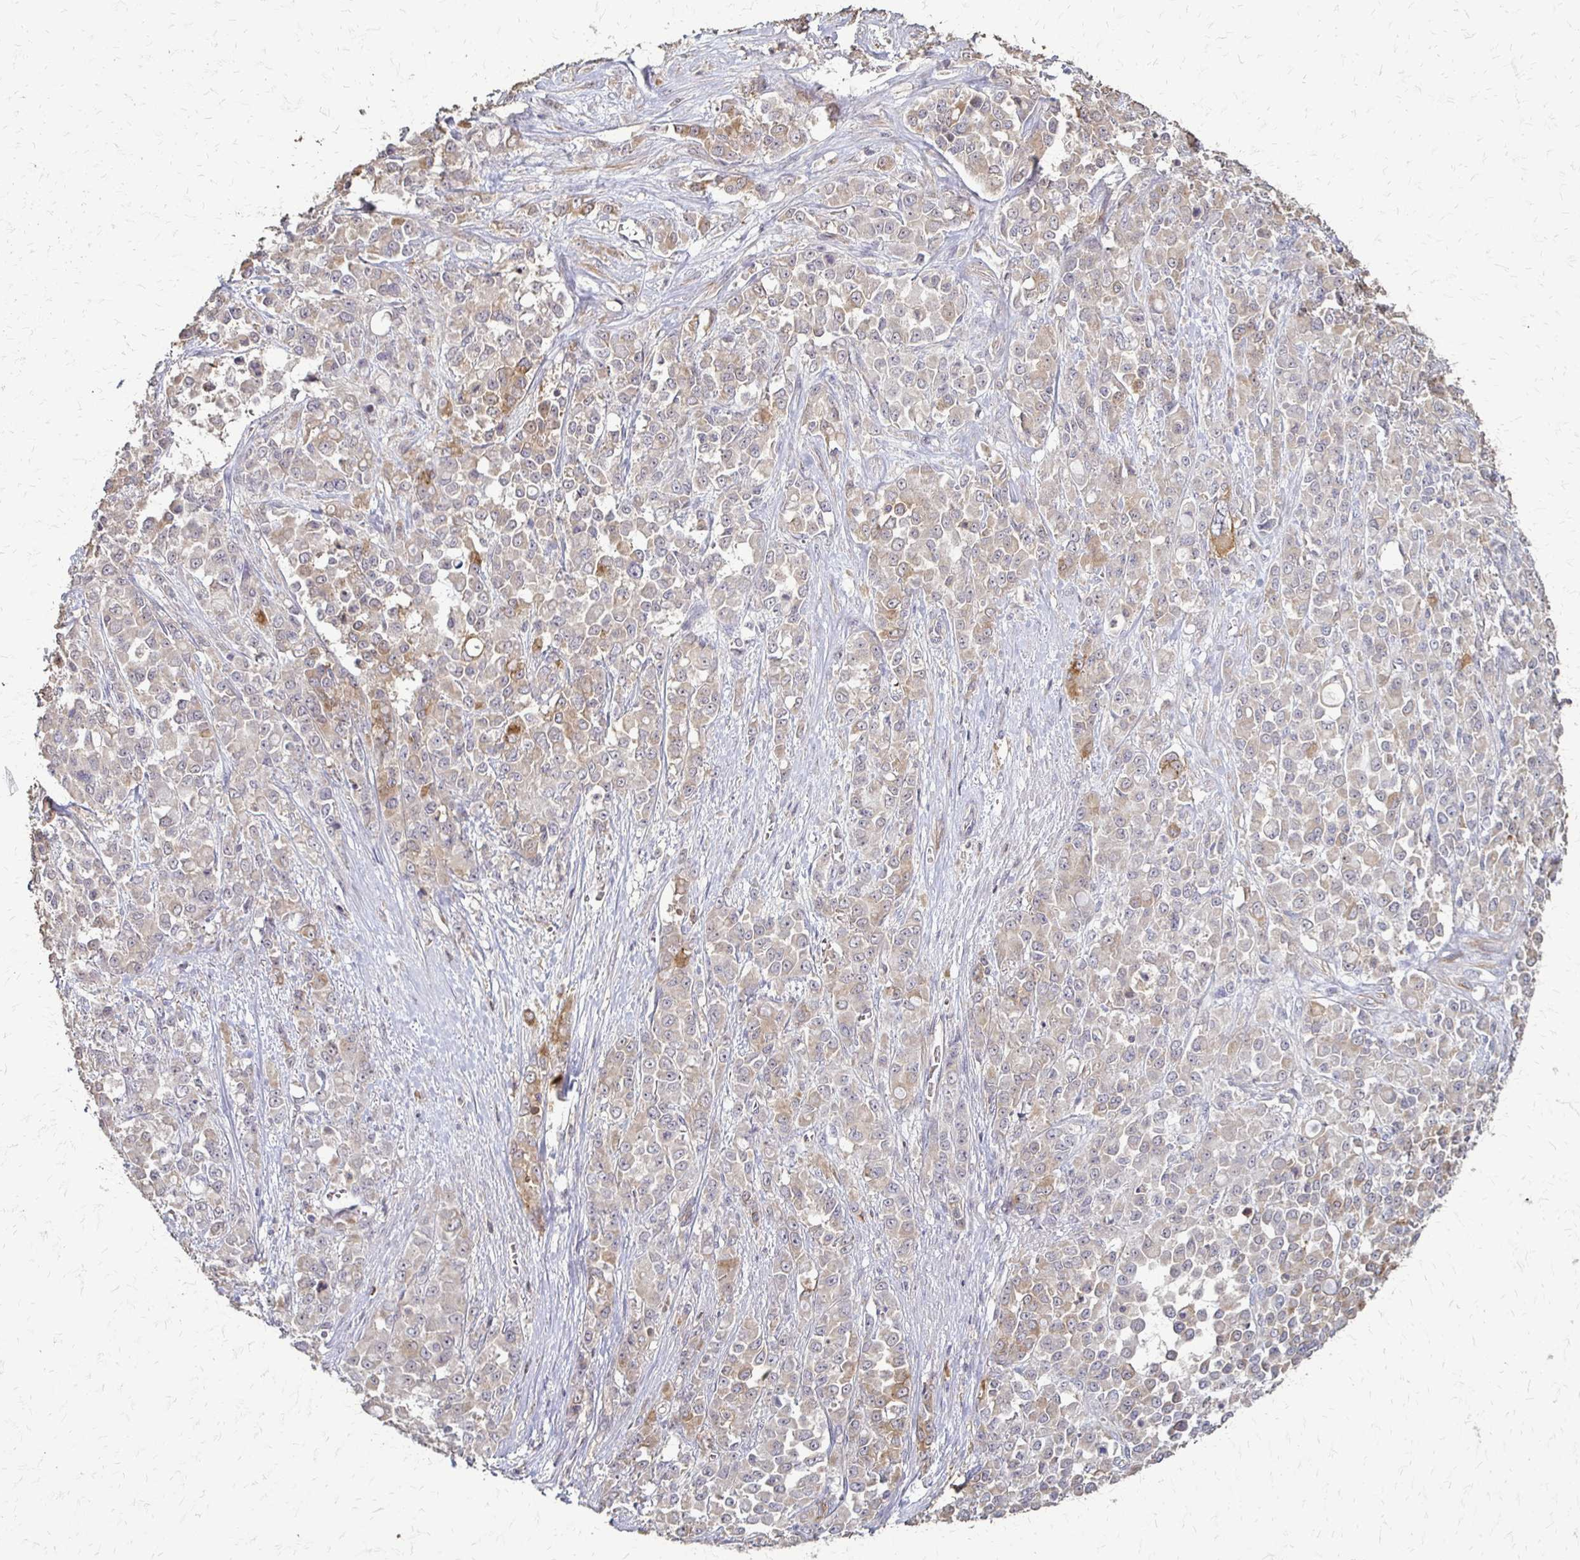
{"staining": {"intensity": "weak", "quantity": "25%-75%", "location": "cytoplasmic/membranous"}, "tissue": "stomach cancer", "cell_type": "Tumor cells", "image_type": "cancer", "snomed": [{"axis": "morphology", "description": "Adenocarcinoma, NOS"}, {"axis": "topography", "description": "Stomach"}], "caption": "Weak cytoplasmic/membranous positivity is present in approximately 25%-75% of tumor cells in stomach cancer (adenocarcinoma).", "gene": "SLC9A9", "patient": {"sex": "female", "age": 76}}